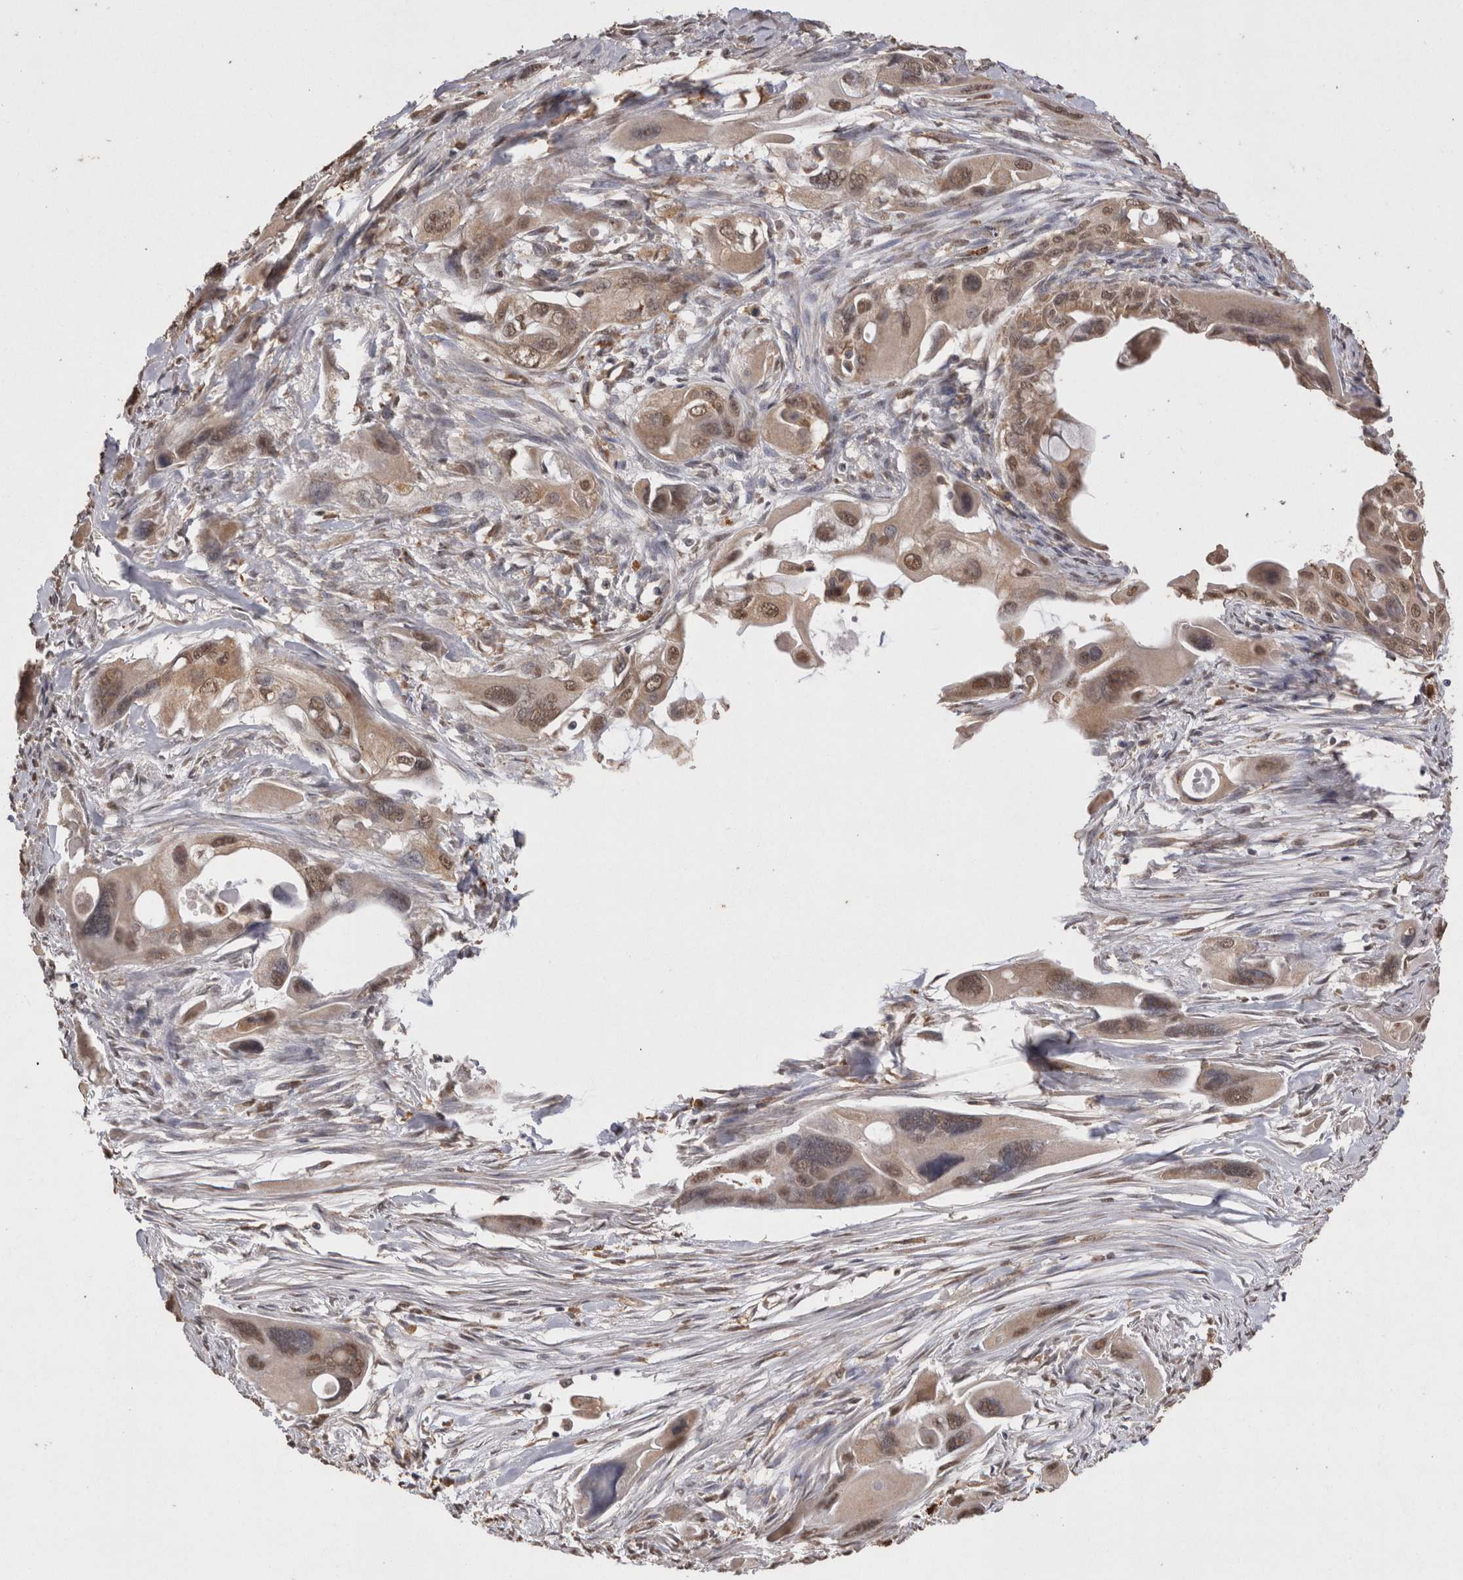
{"staining": {"intensity": "weak", "quantity": ">75%", "location": "nuclear"}, "tissue": "pancreatic cancer", "cell_type": "Tumor cells", "image_type": "cancer", "snomed": [{"axis": "morphology", "description": "Adenocarcinoma, NOS"}, {"axis": "topography", "description": "Pancreas"}], "caption": "The immunohistochemical stain labels weak nuclear expression in tumor cells of pancreatic adenocarcinoma tissue.", "gene": "GRK5", "patient": {"sex": "male", "age": 73}}